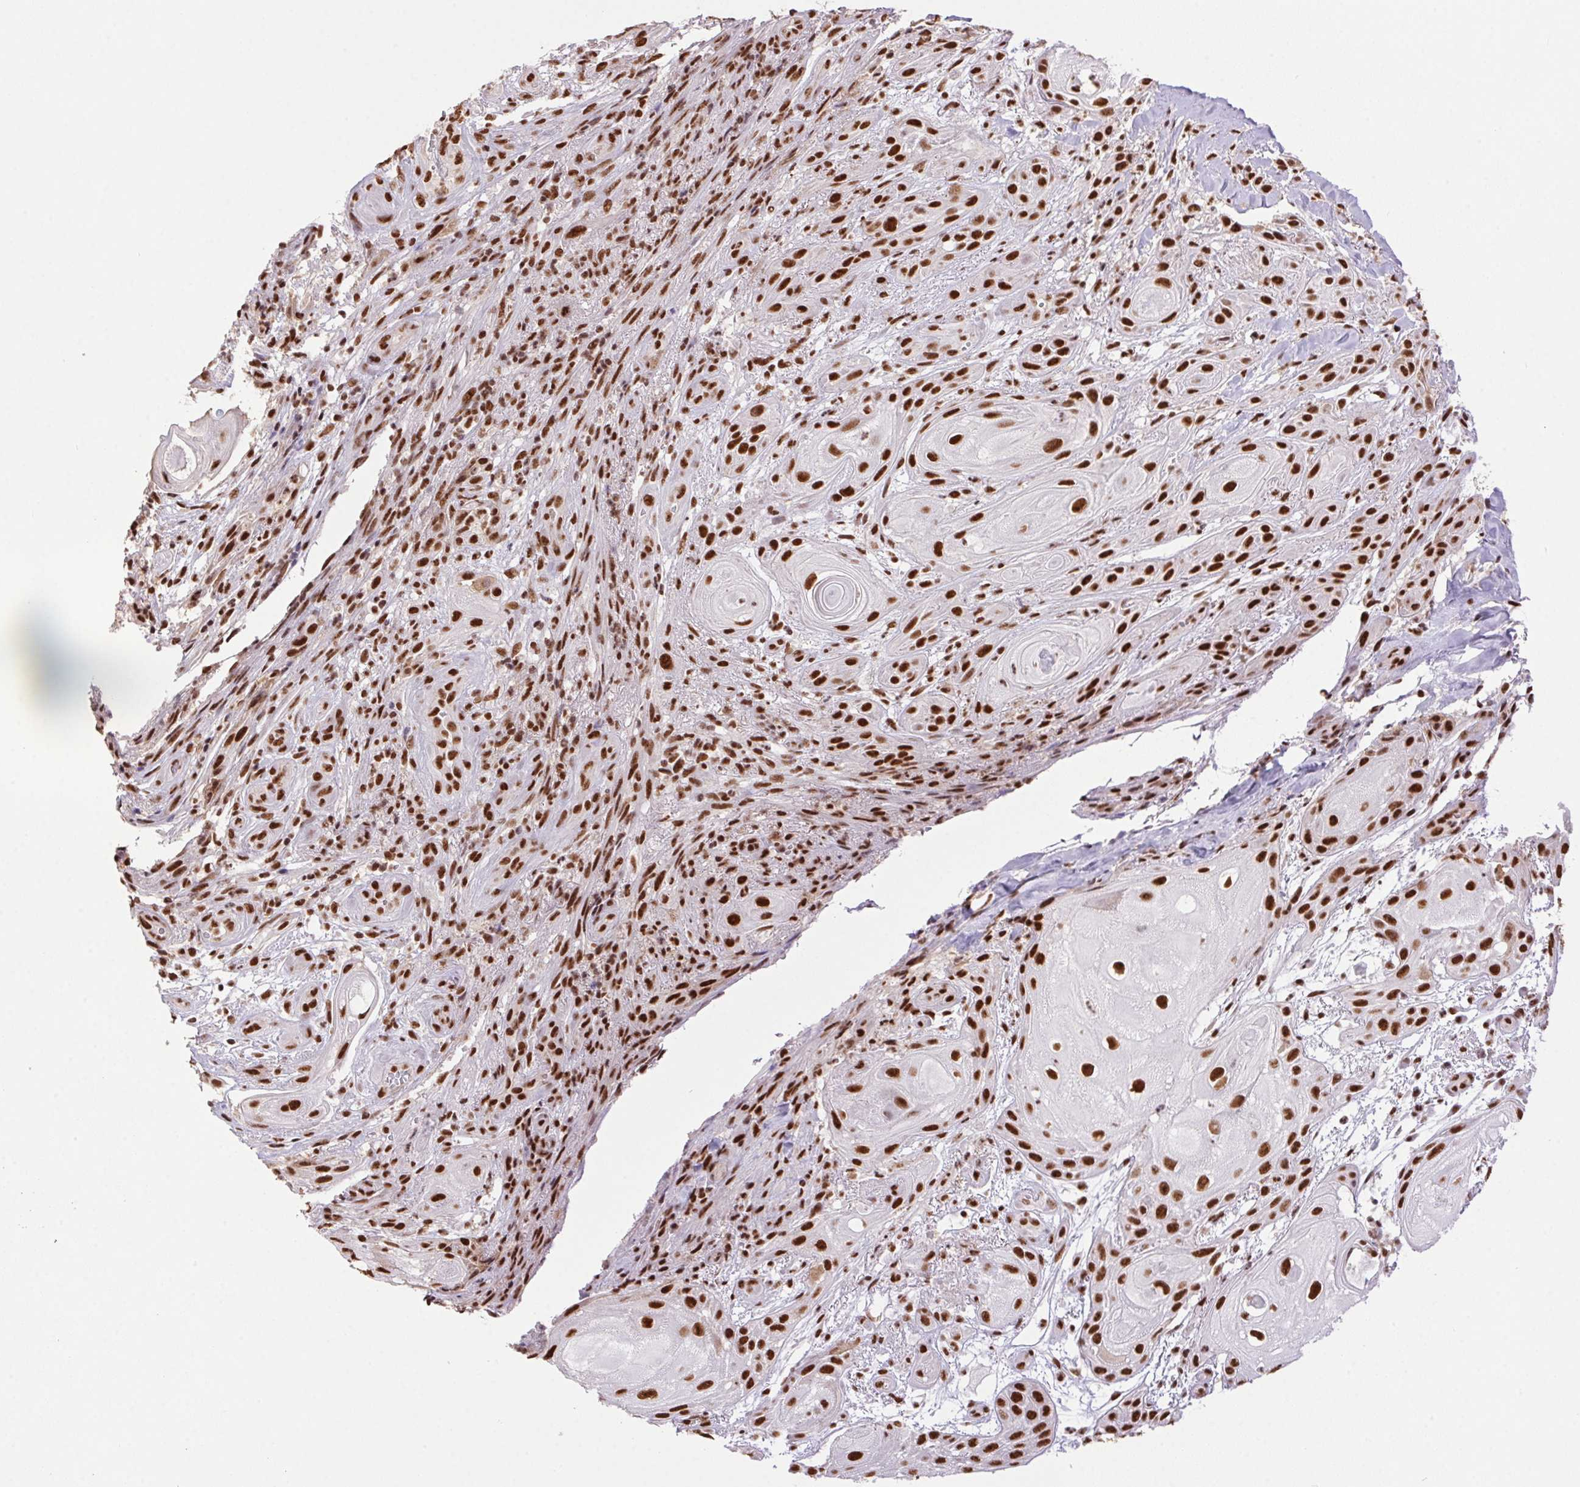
{"staining": {"intensity": "strong", "quantity": ">75%", "location": "nuclear"}, "tissue": "skin cancer", "cell_type": "Tumor cells", "image_type": "cancer", "snomed": [{"axis": "morphology", "description": "Squamous cell carcinoma, NOS"}, {"axis": "topography", "description": "Skin"}], "caption": "Squamous cell carcinoma (skin) tissue reveals strong nuclear expression in about >75% of tumor cells, visualized by immunohistochemistry.", "gene": "ZNF207", "patient": {"sex": "male", "age": 62}}